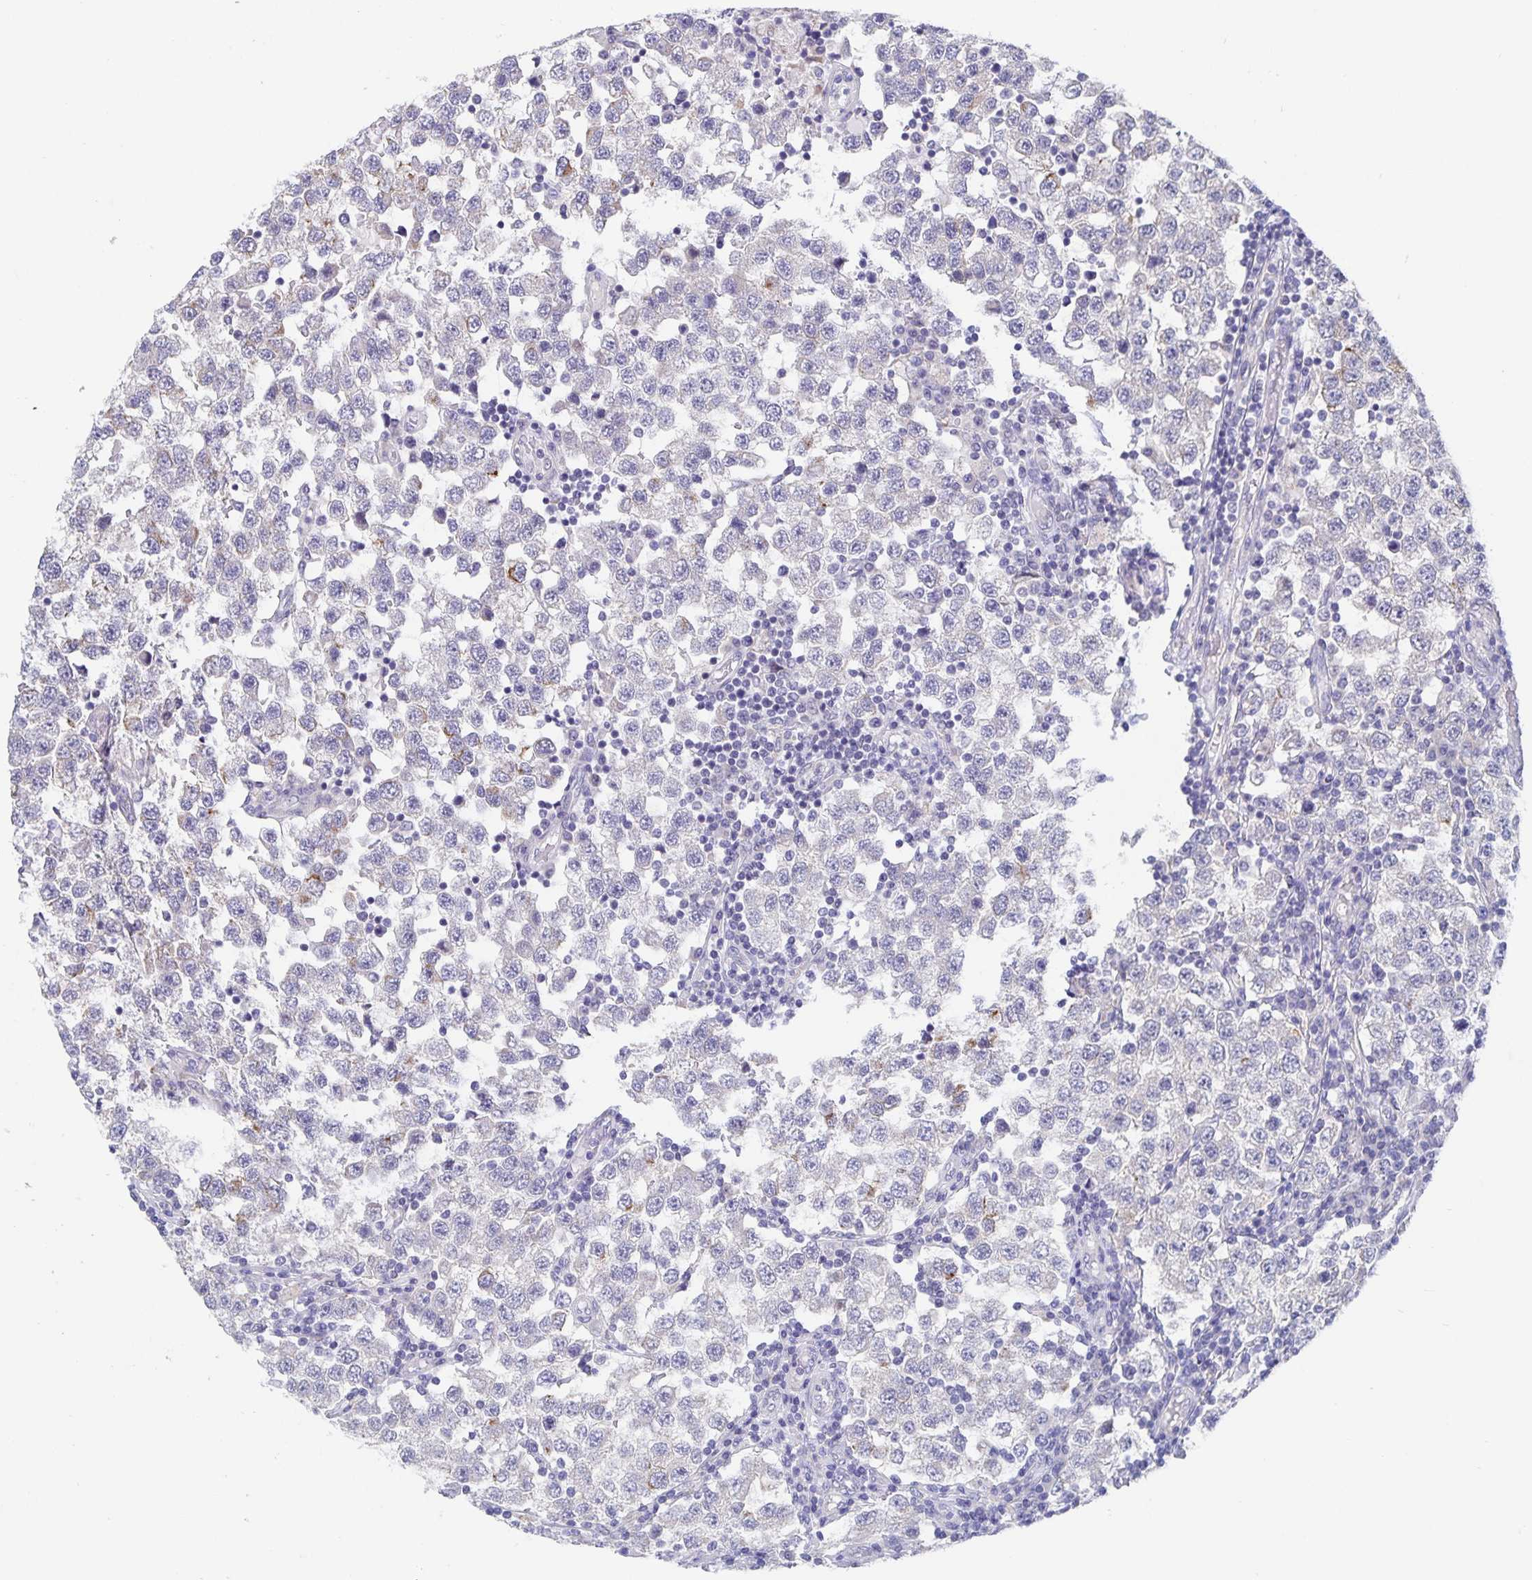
{"staining": {"intensity": "weak", "quantity": "<25%", "location": "cytoplasmic/membranous"}, "tissue": "testis cancer", "cell_type": "Tumor cells", "image_type": "cancer", "snomed": [{"axis": "morphology", "description": "Seminoma, NOS"}, {"axis": "topography", "description": "Testis"}], "caption": "Testis cancer (seminoma) was stained to show a protein in brown. There is no significant positivity in tumor cells.", "gene": "ZIK1", "patient": {"sex": "male", "age": 34}}